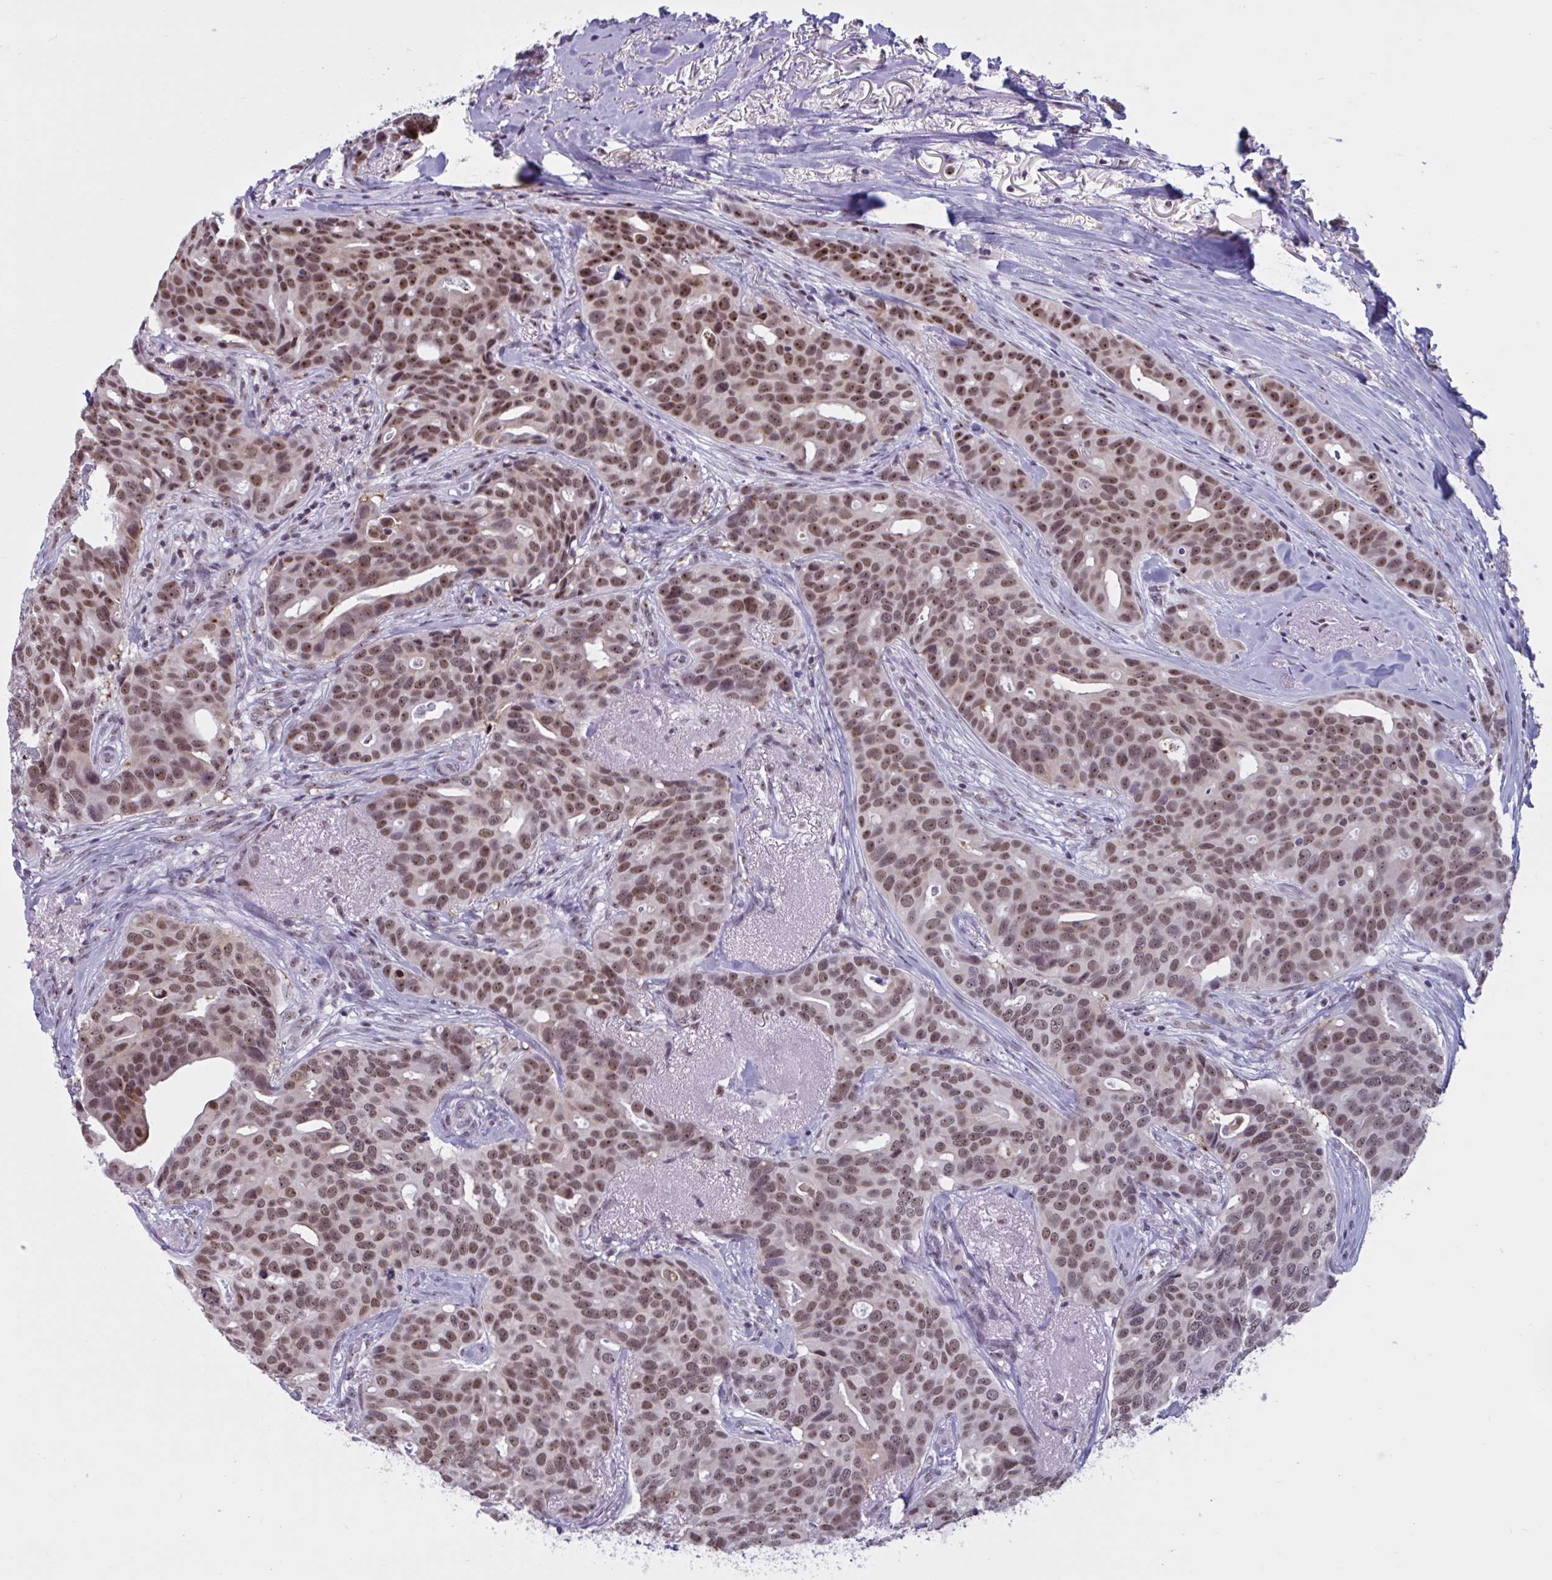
{"staining": {"intensity": "moderate", "quantity": ">75%", "location": "nuclear"}, "tissue": "breast cancer", "cell_type": "Tumor cells", "image_type": "cancer", "snomed": [{"axis": "morphology", "description": "Duct carcinoma"}, {"axis": "topography", "description": "Breast"}], "caption": "High-power microscopy captured an IHC image of breast invasive ductal carcinoma, revealing moderate nuclear expression in about >75% of tumor cells.", "gene": "TGM6", "patient": {"sex": "female", "age": 54}}